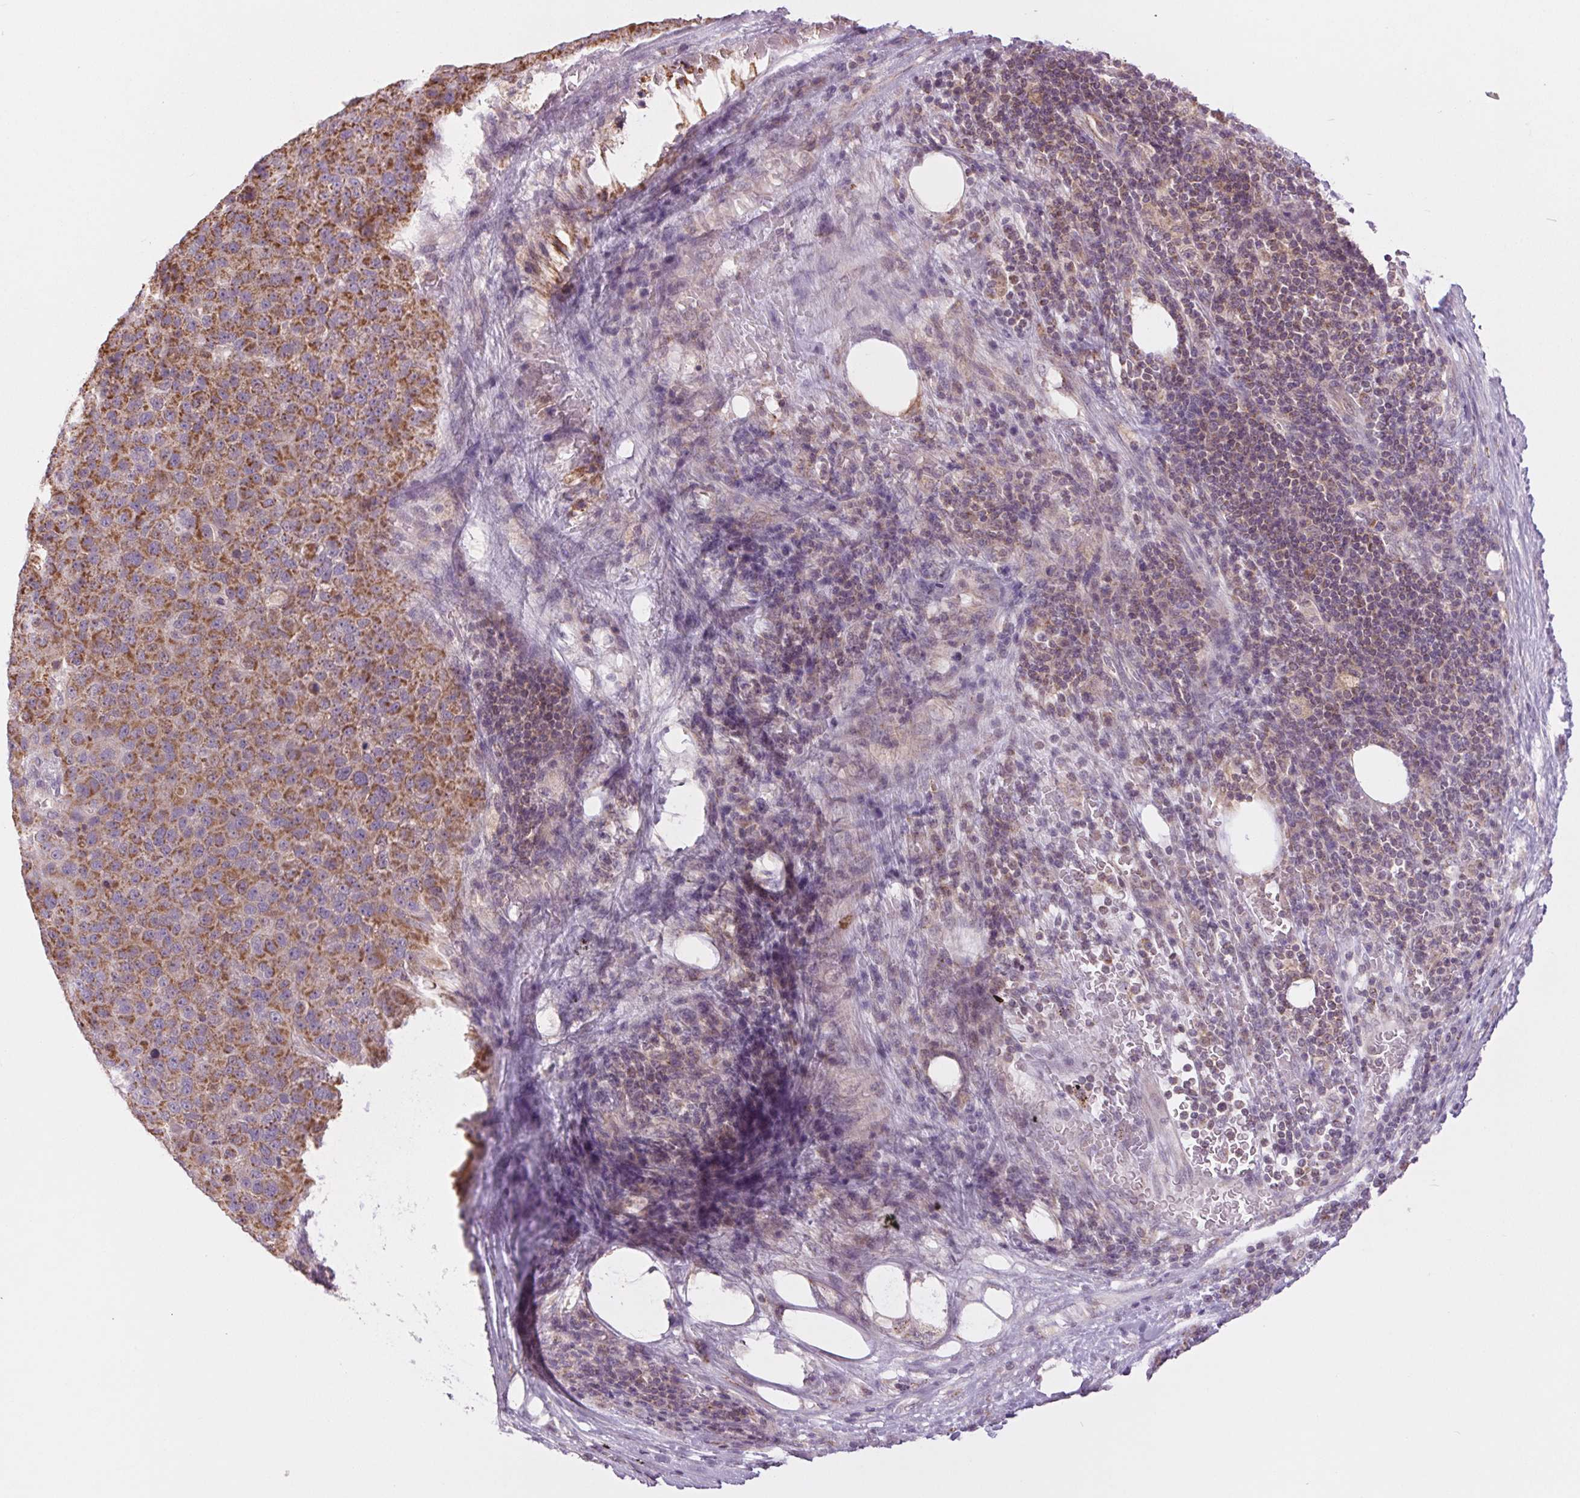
{"staining": {"intensity": "moderate", "quantity": ">75%", "location": "cytoplasmic/membranous"}, "tissue": "pancreatic cancer", "cell_type": "Tumor cells", "image_type": "cancer", "snomed": [{"axis": "morphology", "description": "Adenocarcinoma, NOS"}, {"axis": "topography", "description": "Pancreas"}], "caption": "Protein expression analysis of human pancreatic cancer reveals moderate cytoplasmic/membranous expression in approximately >75% of tumor cells. (IHC, brightfield microscopy, high magnification).", "gene": "MAP3K5", "patient": {"sex": "female", "age": 61}}